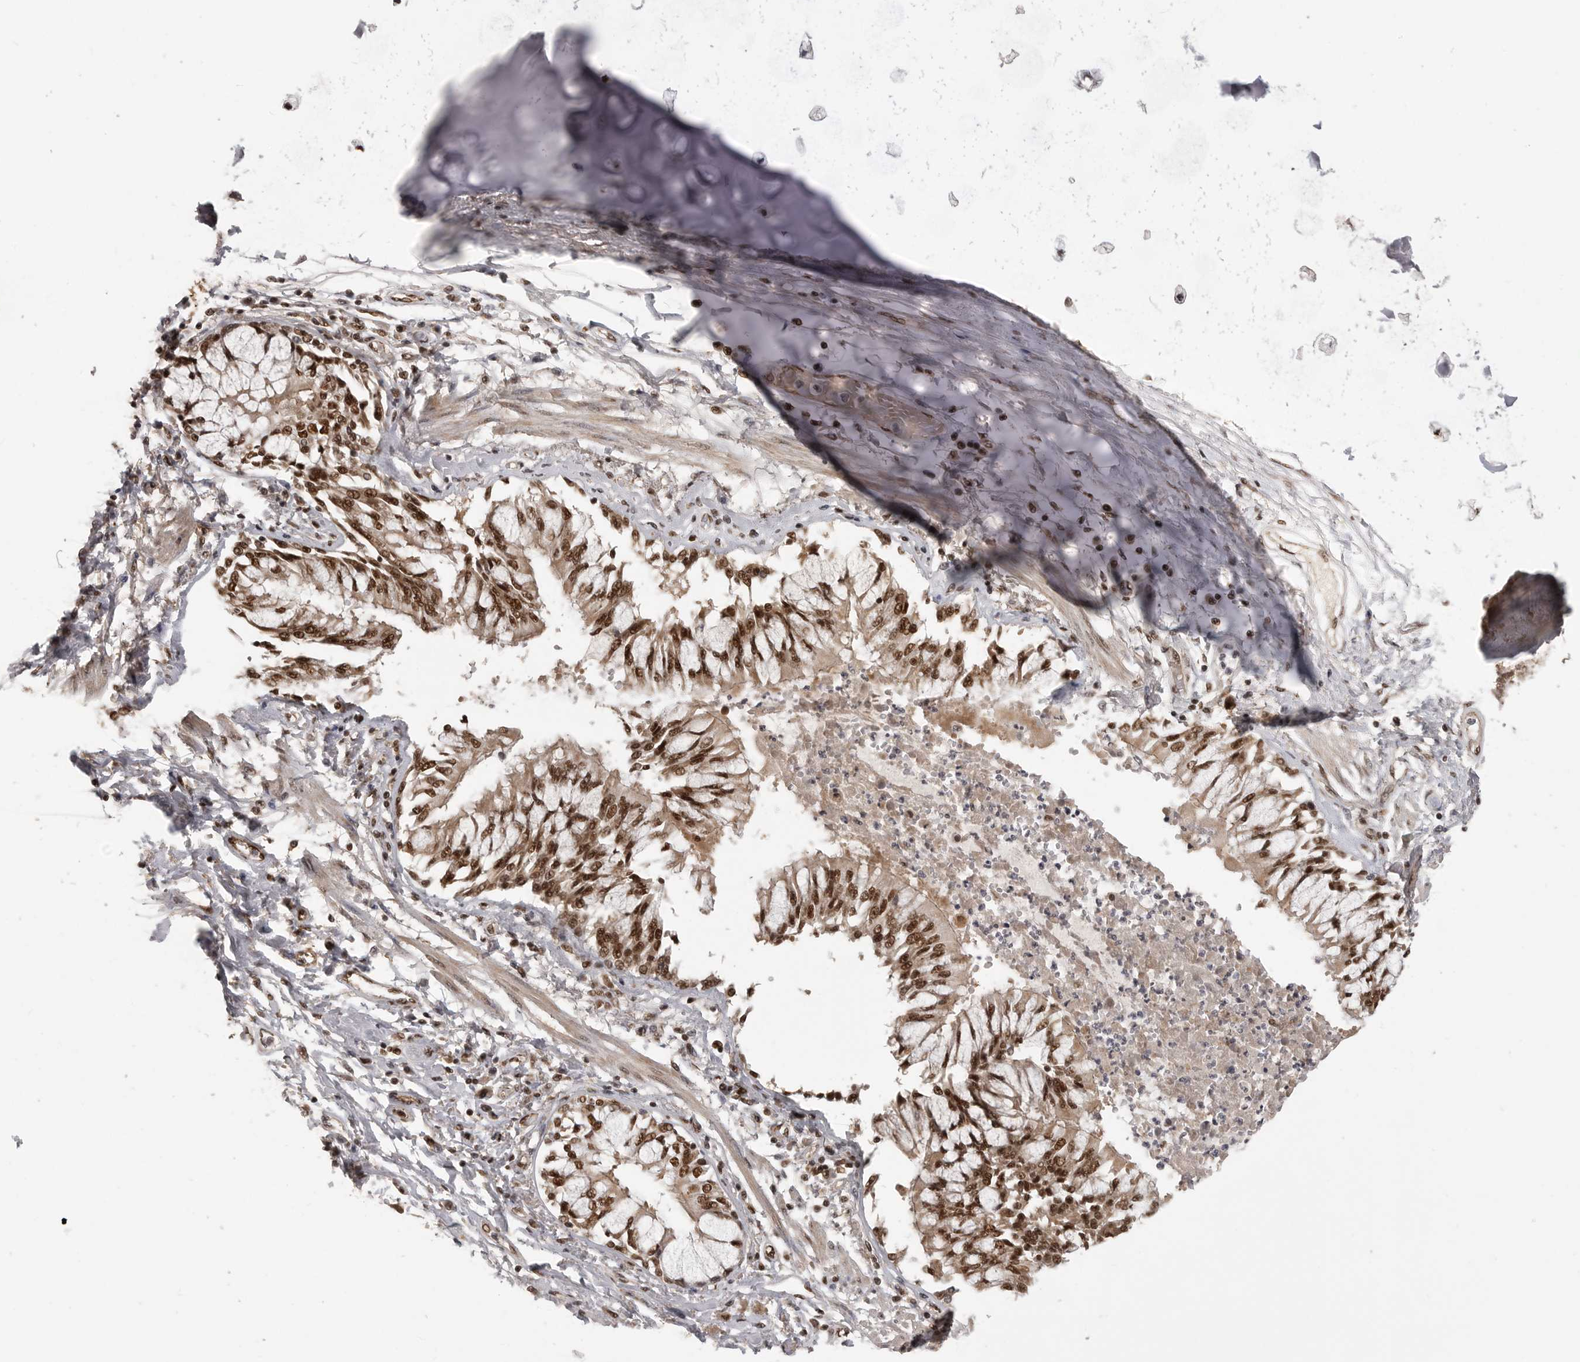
{"staining": {"intensity": "strong", "quantity": ">75%", "location": "nuclear"}, "tissue": "bronchus", "cell_type": "Respiratory epithelial cells", "image_type": "normal", "snomed": [{"axis": "morphology", "description": "Normal tissue, NOS"}, {"axis": "topography", "description": "Cartilage tissue"}, {"axis": "topography", "description": "Bronchus"}, {"axis": "topography", "description": "Lung"}], "caption": "A high amount of strong nuclear staining is identified in approximately >75% of respiratory epithelial cells in normal bronchus. (brown staining indicates protein expression, while blue staining denotes nuclei).", "gene": "CBLL1", "patient": {"sex": "female", "age": 49}}